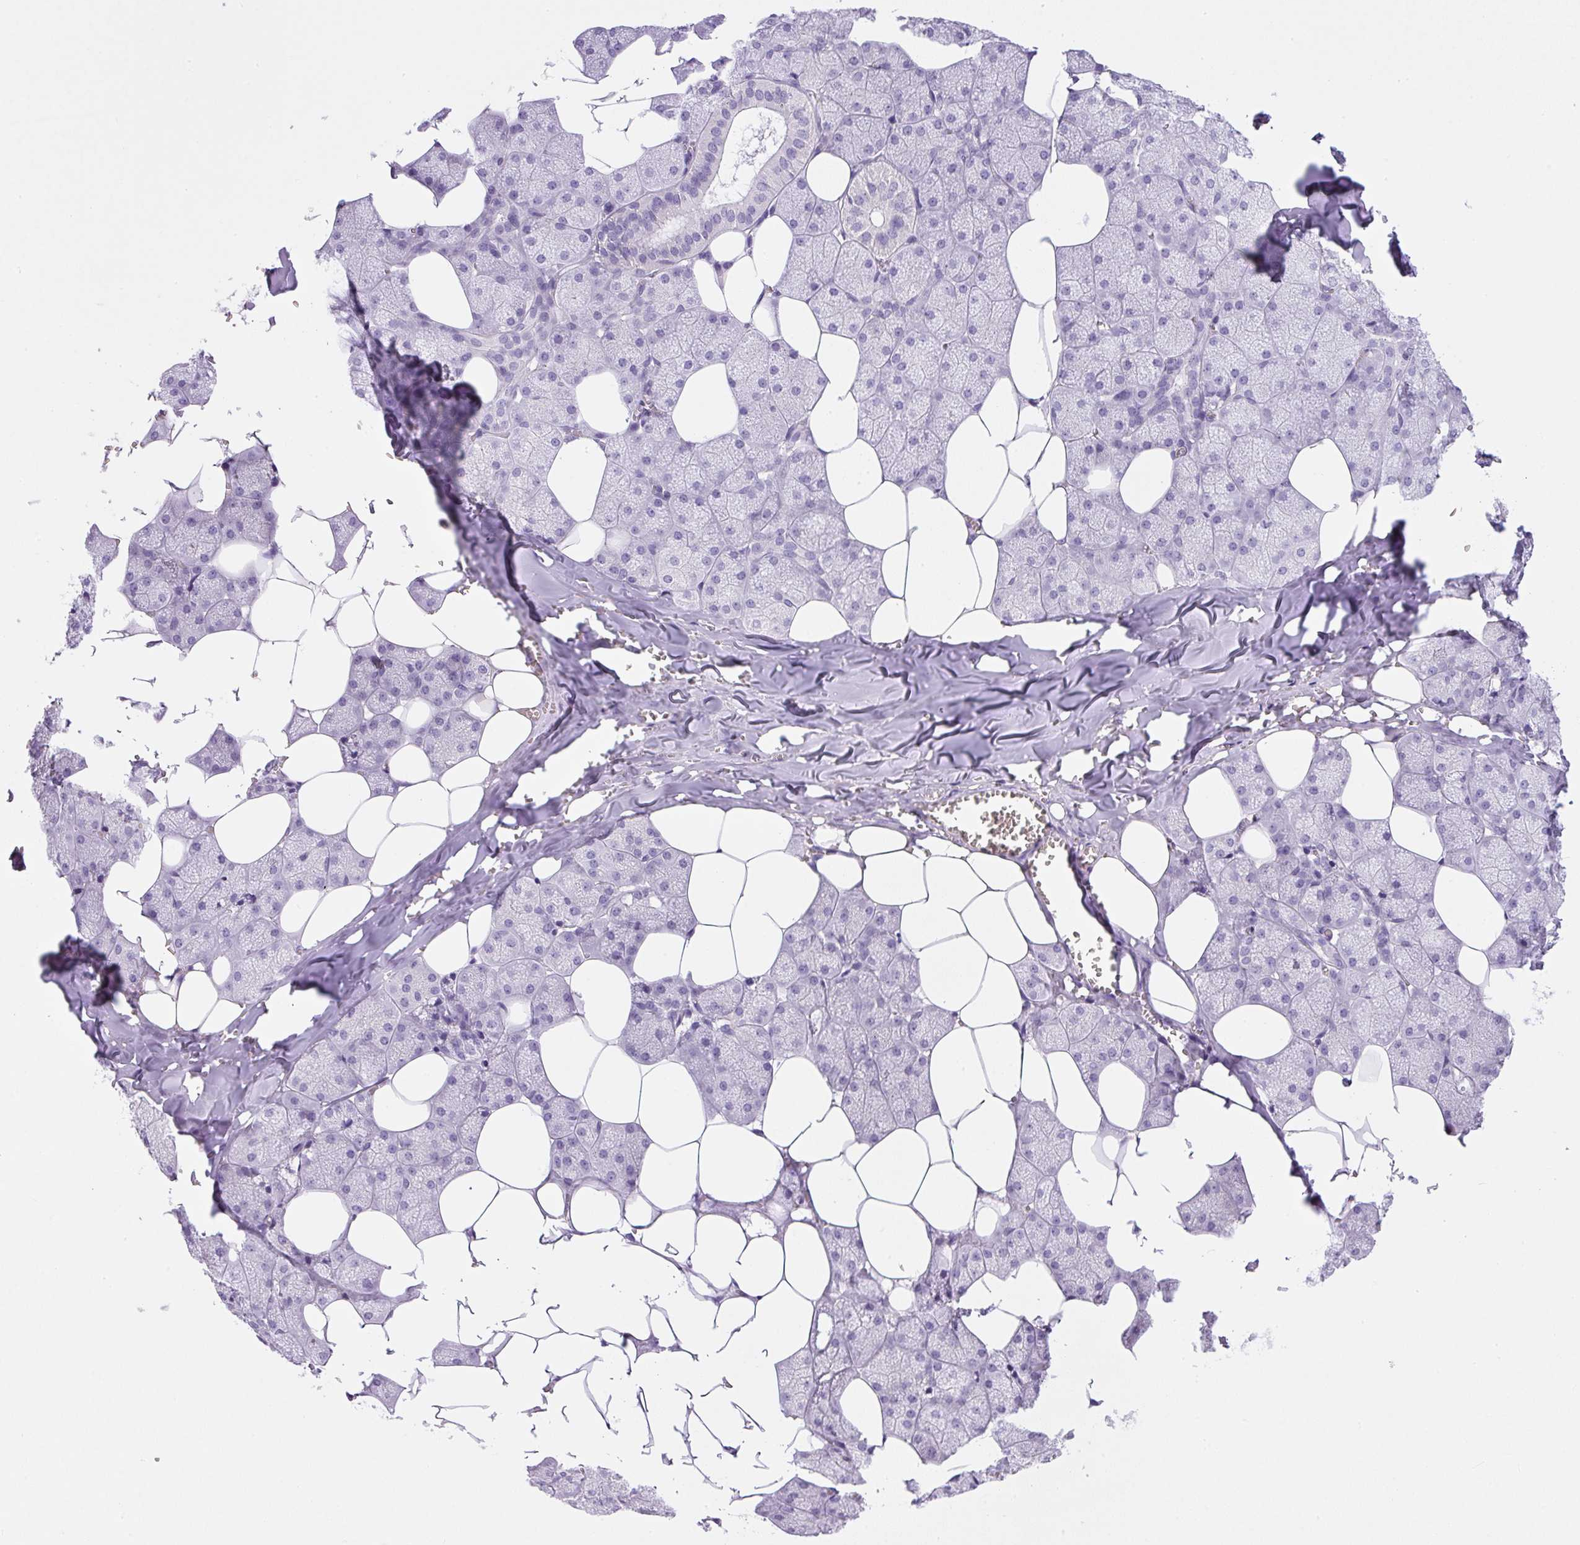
{"staining": {"intensity": "negative", "quantity": "none", "location": "none"}, "tissue": "salivary gland", "cell_type": "Glandular cells", "image_type": "normal", "snomed": [{"axis": "morphology", "description": "Normal tissue, NOS"}, {"axis": "topography", "description": "Salivary gland"}, {"axis": "topography", "description": "Peripheral nerve tissue"}], "caption": "High power microscopy photomicrograph of an immunohistochemistry (IHC) image of benign salivary gland, revealing no significant staining in glandular cells.", "gene": "PIP5KL1", "patient": {"sex": "male", "age": 38}}